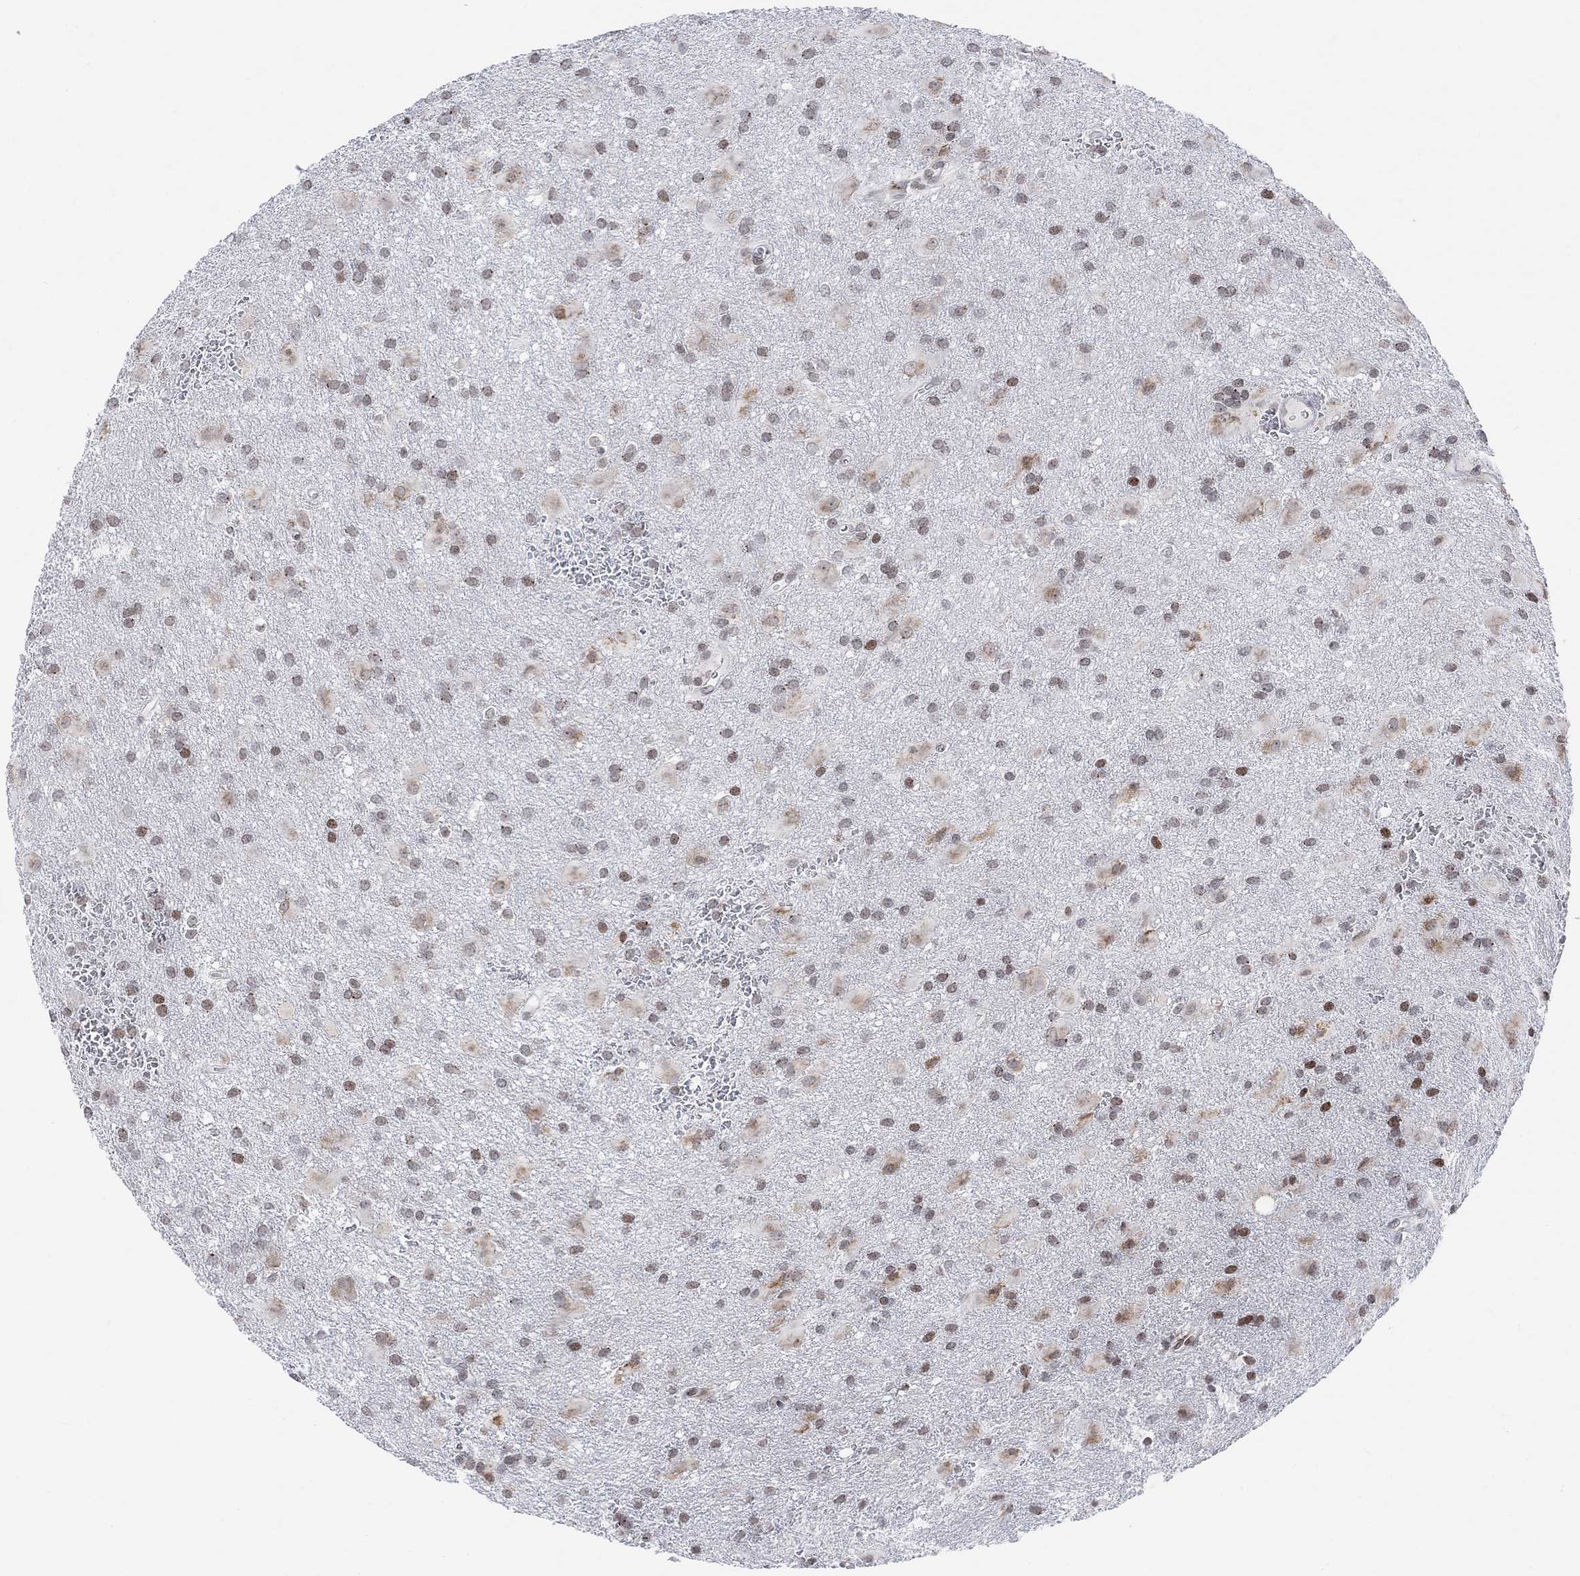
{"staining": {"intensity": "moderate", "quantity": "<25%", "location": "nuclear"}, "tissue": "glioma", "cell_type": "Tumor cells", "image_type": "cancer", "snomed": [{"axis": "morphology", "description": "Glioma, malignant, Low grade"}, {"axis": "topography", "description": "Brain"}], "caption": "Glioma stained with IHC shows moderate nuclear staining in about <25% of tumor cells.", "gene": "ABHD14A", "patient": {"sex": "male", "age": 58}}